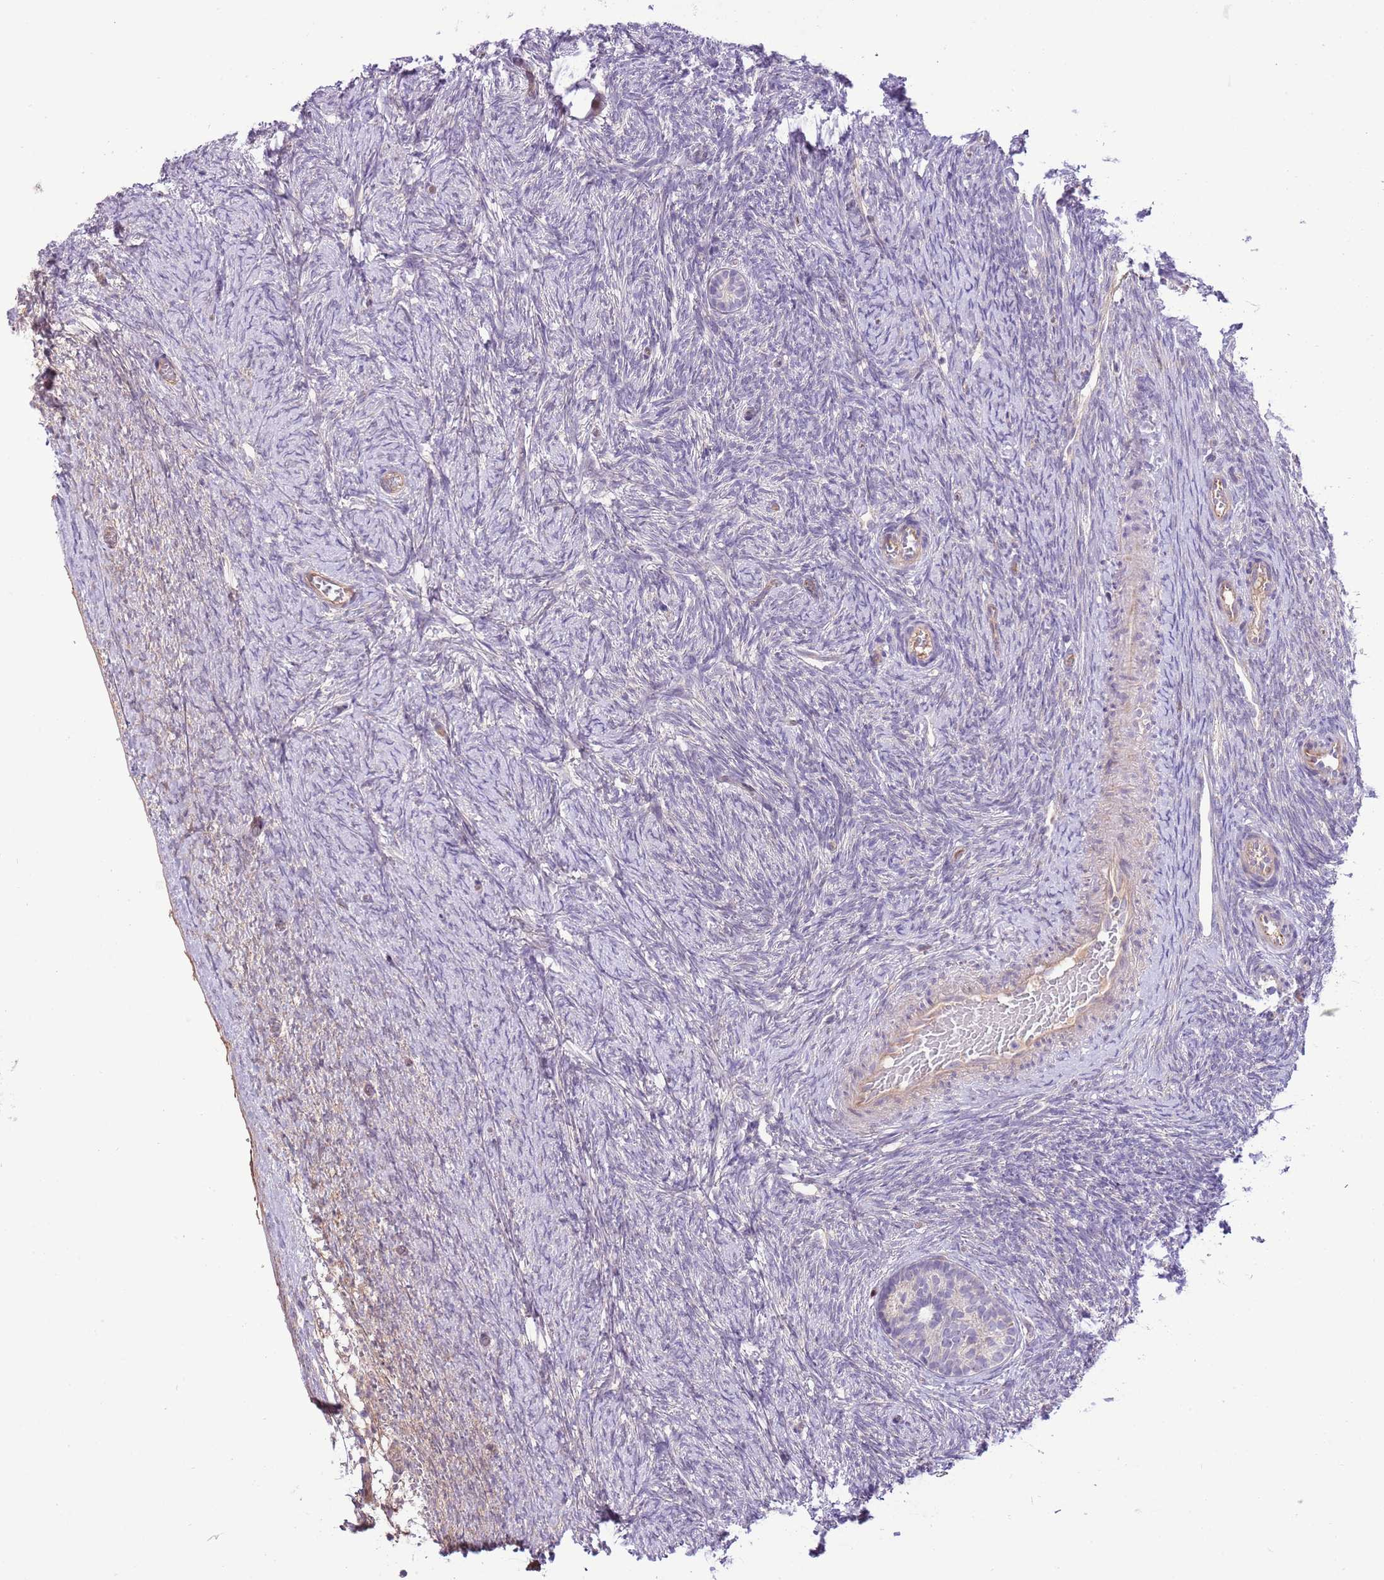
{"staining": {"intensity": "negative", "quantity": "none", "location": "none"}, "tissue": "ovary", "cell_type": "Ovarian stroma cells", "image_type": "normal", "snomed": [{"axis": "morphology", "description": "Normal tissue, NOS"}, {"axis": "topography", "description": "Ovary"}], "caption": "This is an immunohistochemistry photomicrograph of unremarkable ovary. There is no staining in ovarian stroma cells.", "gene": "FBRSL1", "patient": {"sex": "female", "age": 44}}